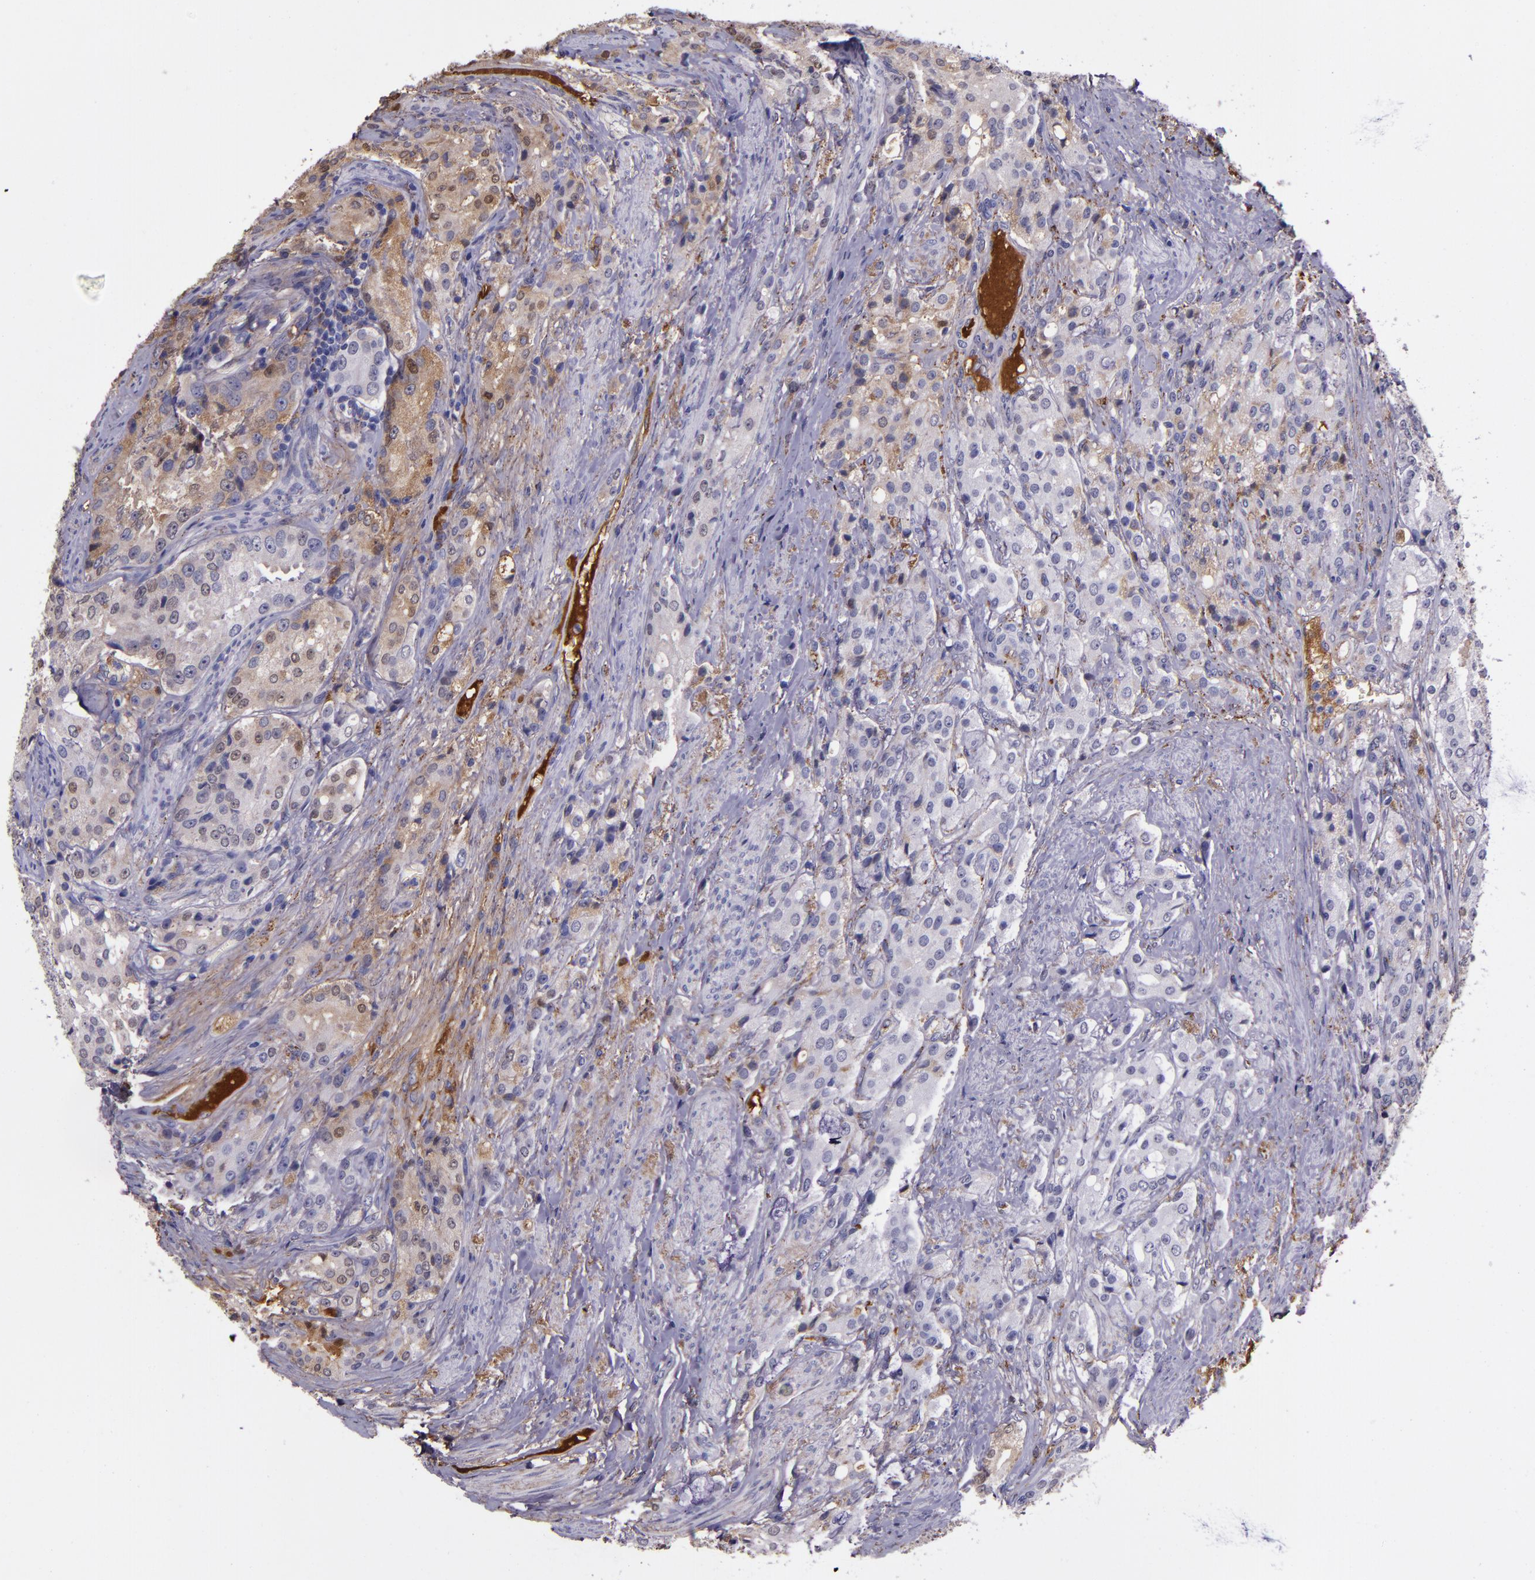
{"staining": {"intensity": "weak", "quantity": "25%-75%", "location": "cytoplasmic/membranous,nuclear"}, "tissue": "prostate cancer", "cell_type": "Tumor cells", "image_type": "cancer", "snomed": [{"axis": "morphology", "description": "Adenocarcinoma, Medium grade"}, {"axis": "topography", "description": "Prostate"}], "caption": "Tumor cells reveal low levels of weak cytoplasmic/membranous and nuclear staining in approximately 25%-75% of cells in human prostate adenocarcinoma (medium-grade).", "gene": "A2M", "patient": {"sex": "male", "age": 72}}